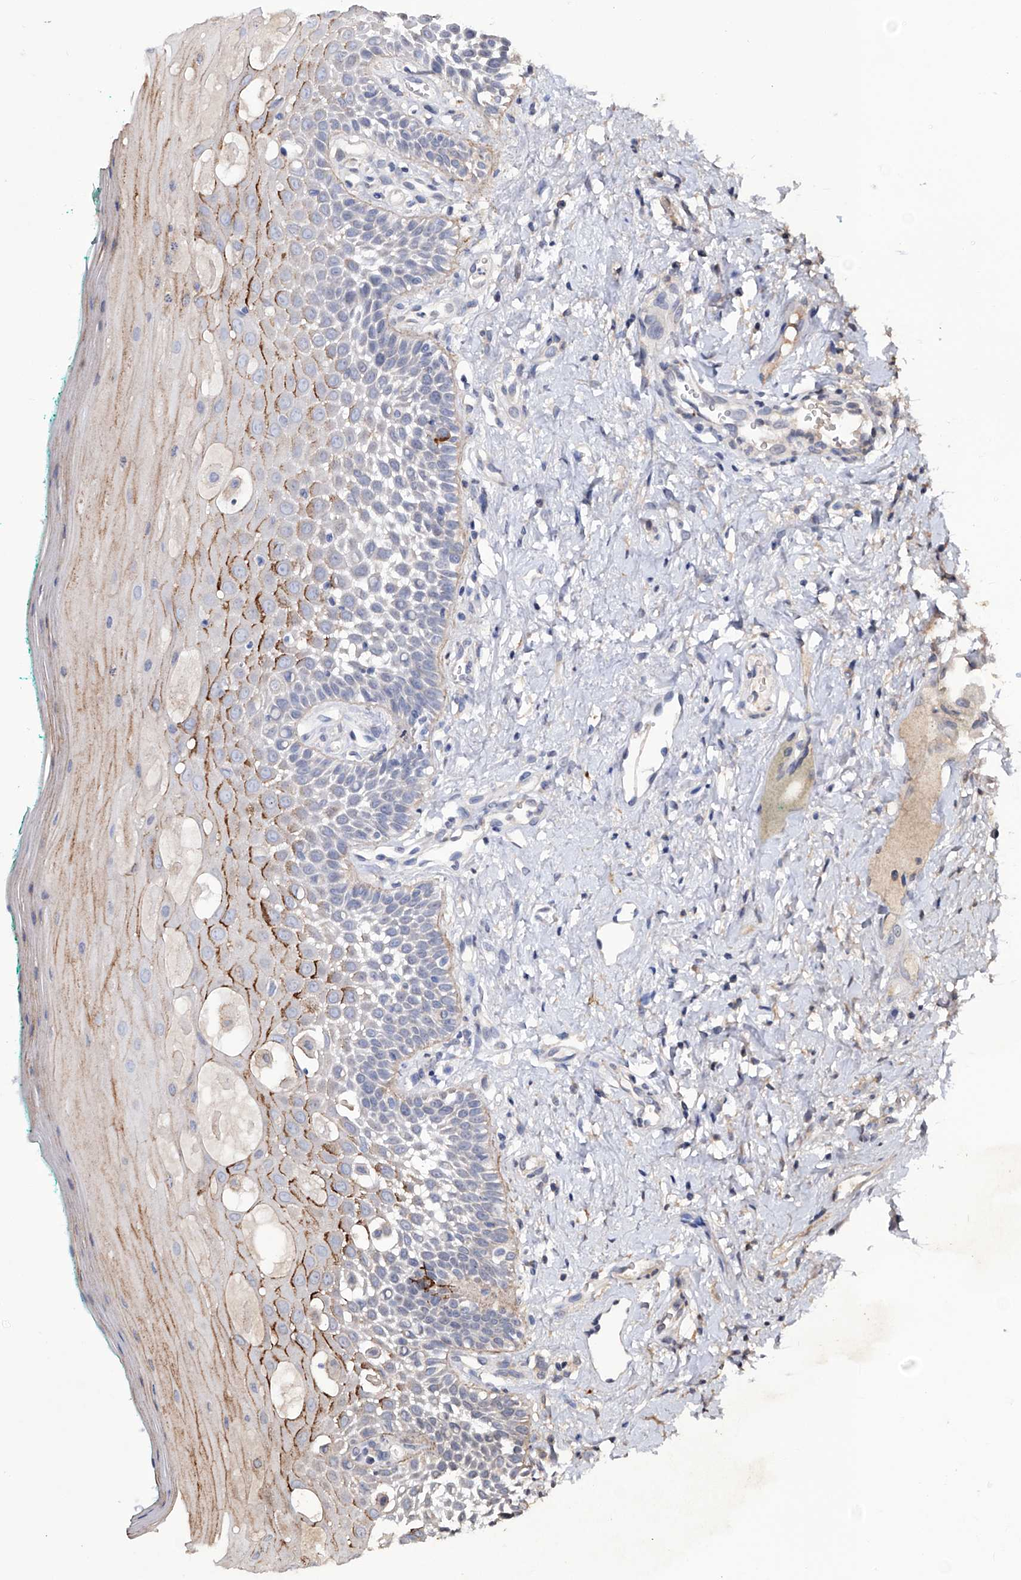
{"staining": {"intensity": "moderate", "quantity": "<25%", "location": "cytoplasmic/membranous"}, "tissue": "oral mucosa", "cell_type": "Squamous epithelial cells", "image_type": "normal", "snomed": [{"axis": "morphology", "description": "Normal tissue, NOS"}, {"axis": "topography", "description": "Oral tissue"}], "caption": "An immunohistochemistry photomicrograph of normal tissue is shown. Protein staining in brown highlights moderate cytoplasmic/membranous positivity in oral mucosa within squamous epithelial cells.", "gene": "KLHL17", "patient": {"sex": "female", "age": 70}}